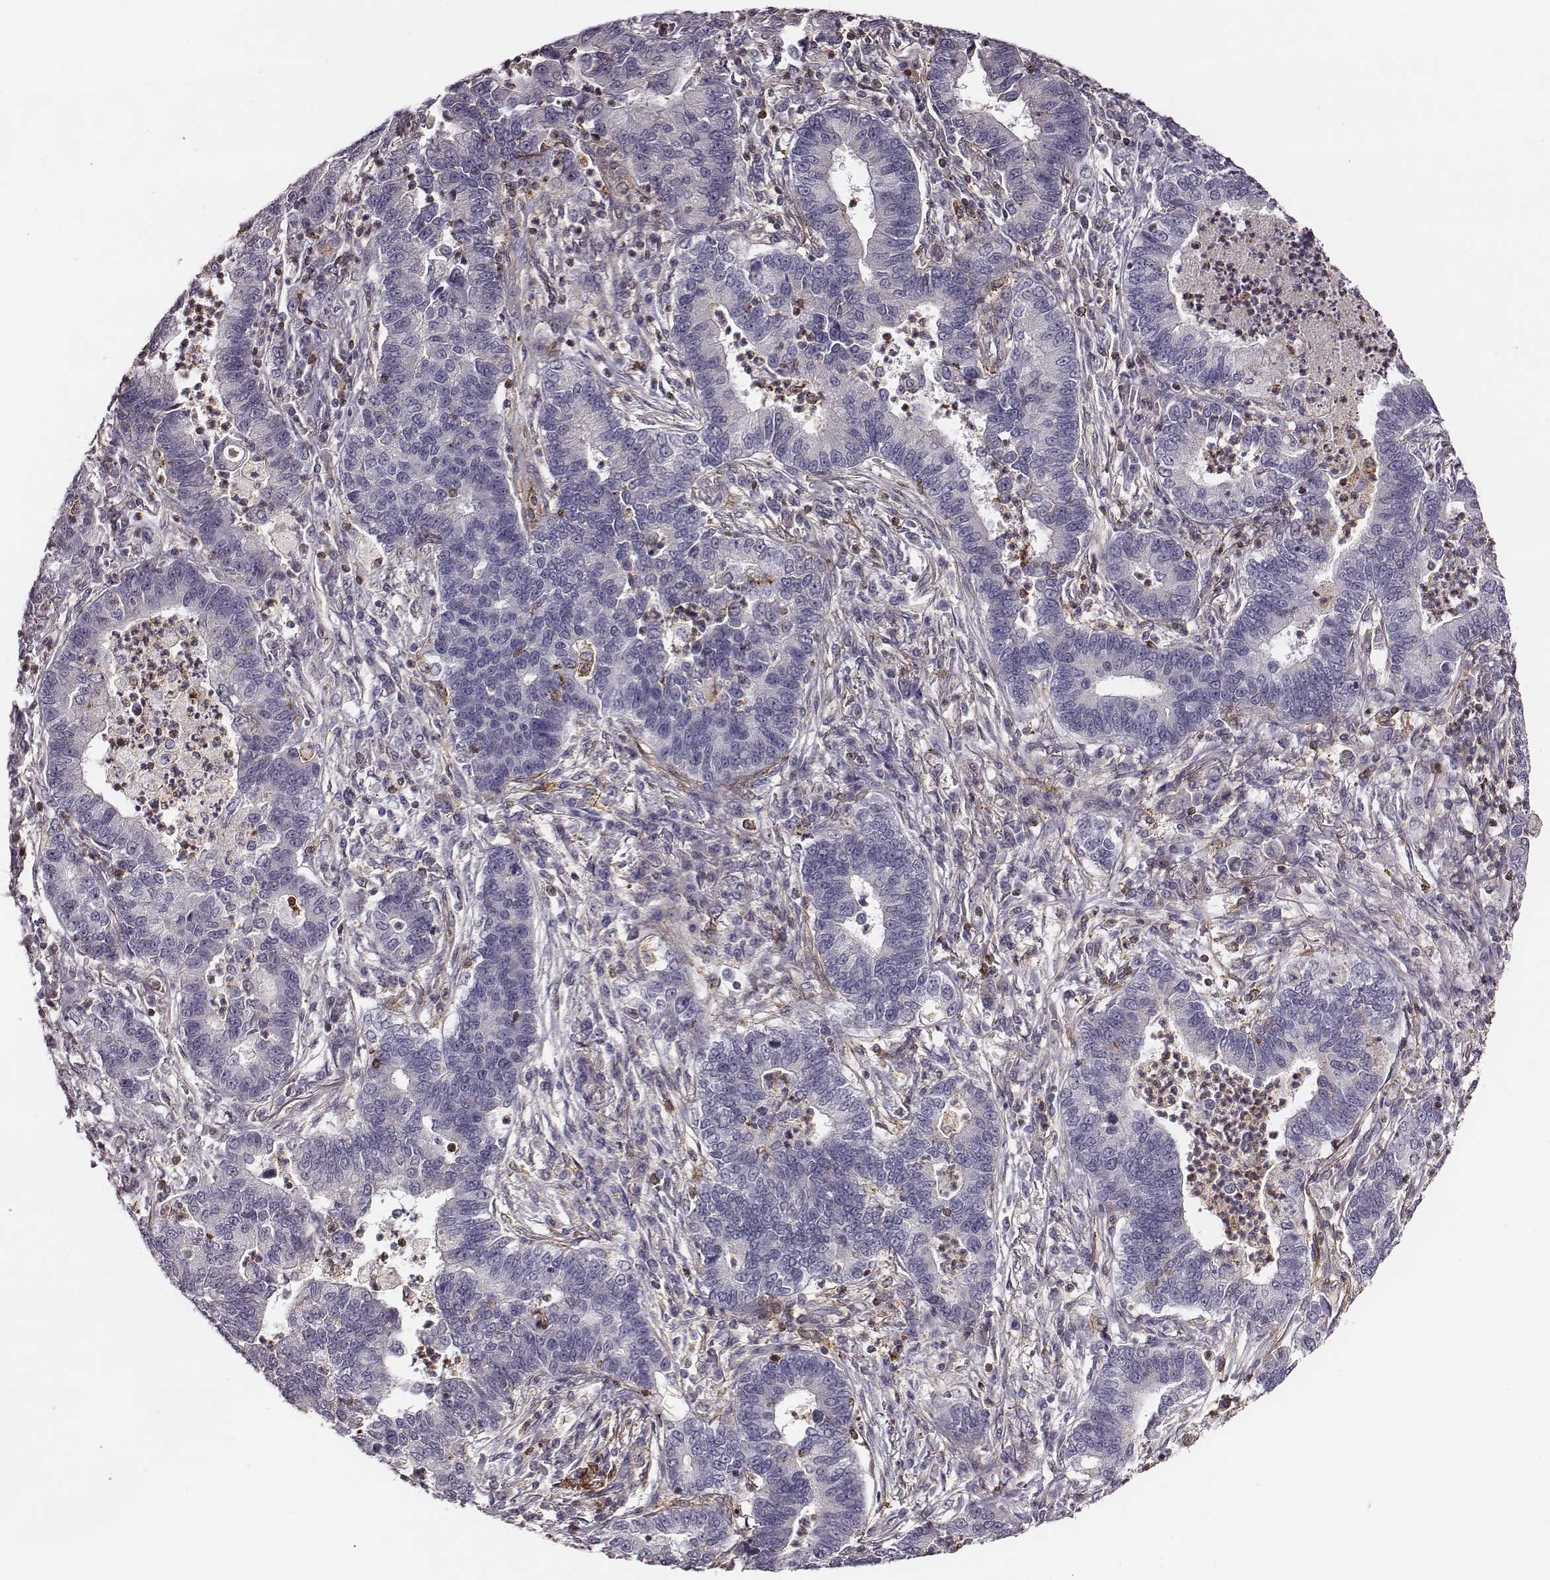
{"staining": {"intensity": "negative", "quantity": "none", "location": "none"}, "tissue": "lung cancer", "cell_type": "Tumor cells", "image_type": "cancer", "snomed": [{"axis": "morphology", "description": "Adenocarcinoma, NOS"}, {"axis": "topography", "description": "Lung"}], "caption": "IHC of lung cancer exhibits no expression in tumor cells. (DAB IHC with hematoxylin counter stain).", "gene": "ZYX", "patient": {"sex": "female", "age": 57}}